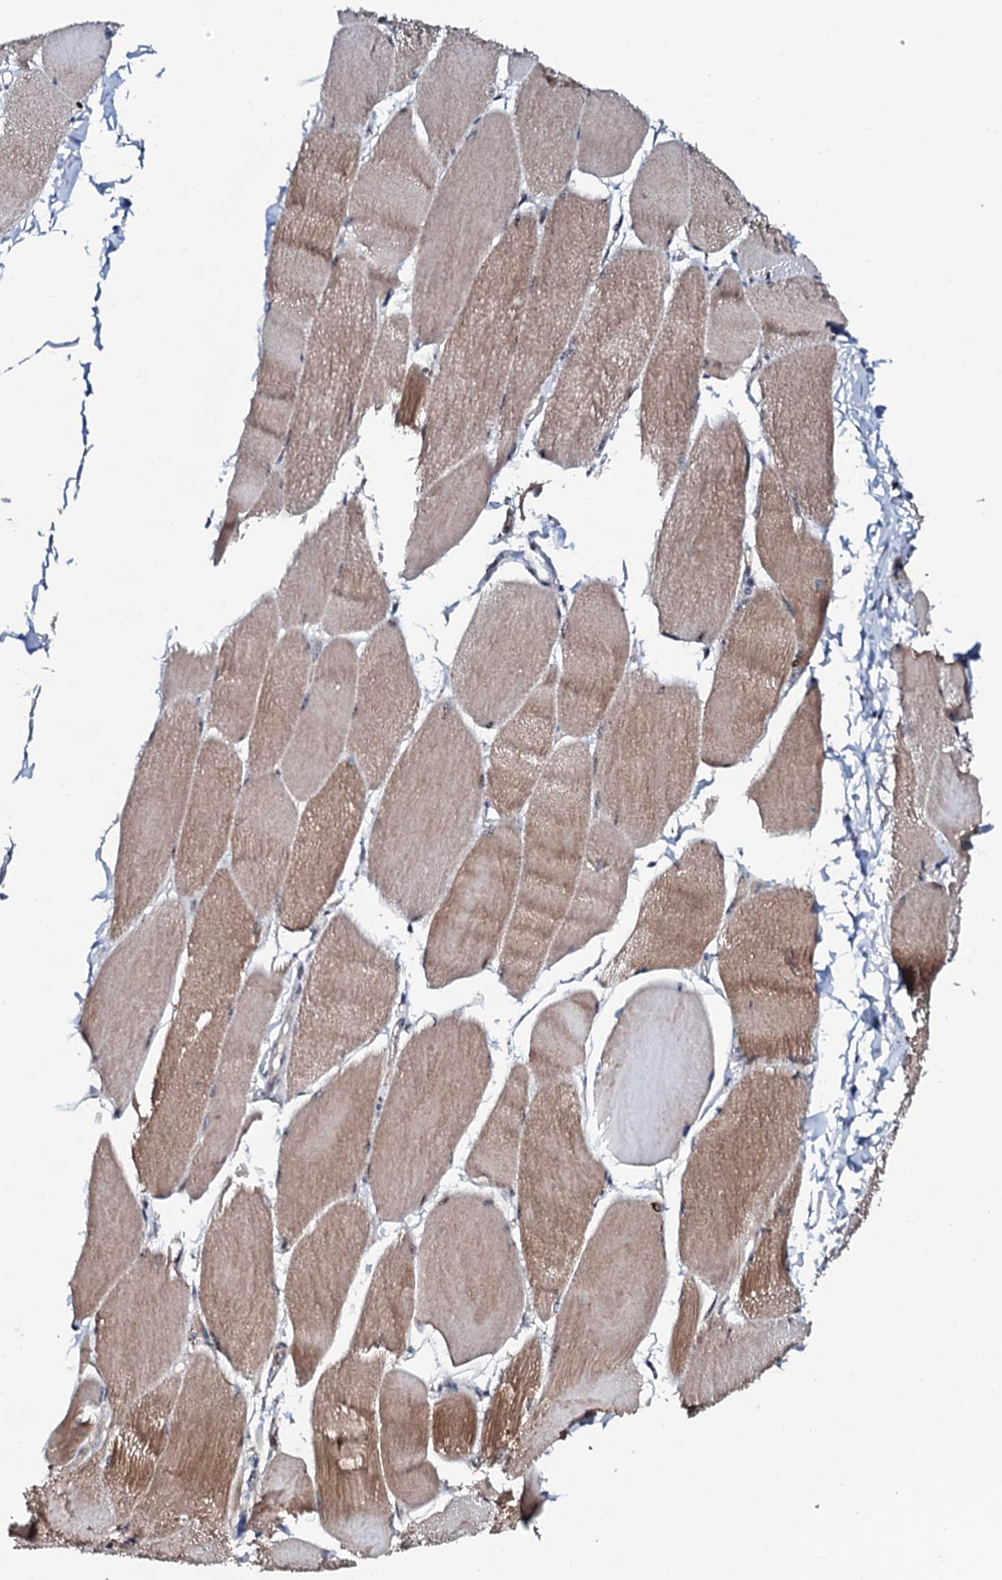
{"staining": {"intensity": "moderate", "quantity": "25%-75%", "location": "cytoplasmic/membranous,nuclear"}, "tissue": "skeletal muscle", "cell_type": "Myocytes", "image_type": "normal", "snomed": [{"axis": "morphology", "description": "Normal tissue, NOS"}, {"axis": "morphology", "description": "Basal cell carcinoma"}, {"axis": "topography", "description": "Skeletal muscle"}], "caption": "Protein analysis of unremarkable skeletal muscle shows moderate cytoplasmic/membranous,nuclear staining in about 25%-75% of myocytes.", "gene": "COG6", "patient": {"sex": "female", "age": 64}}